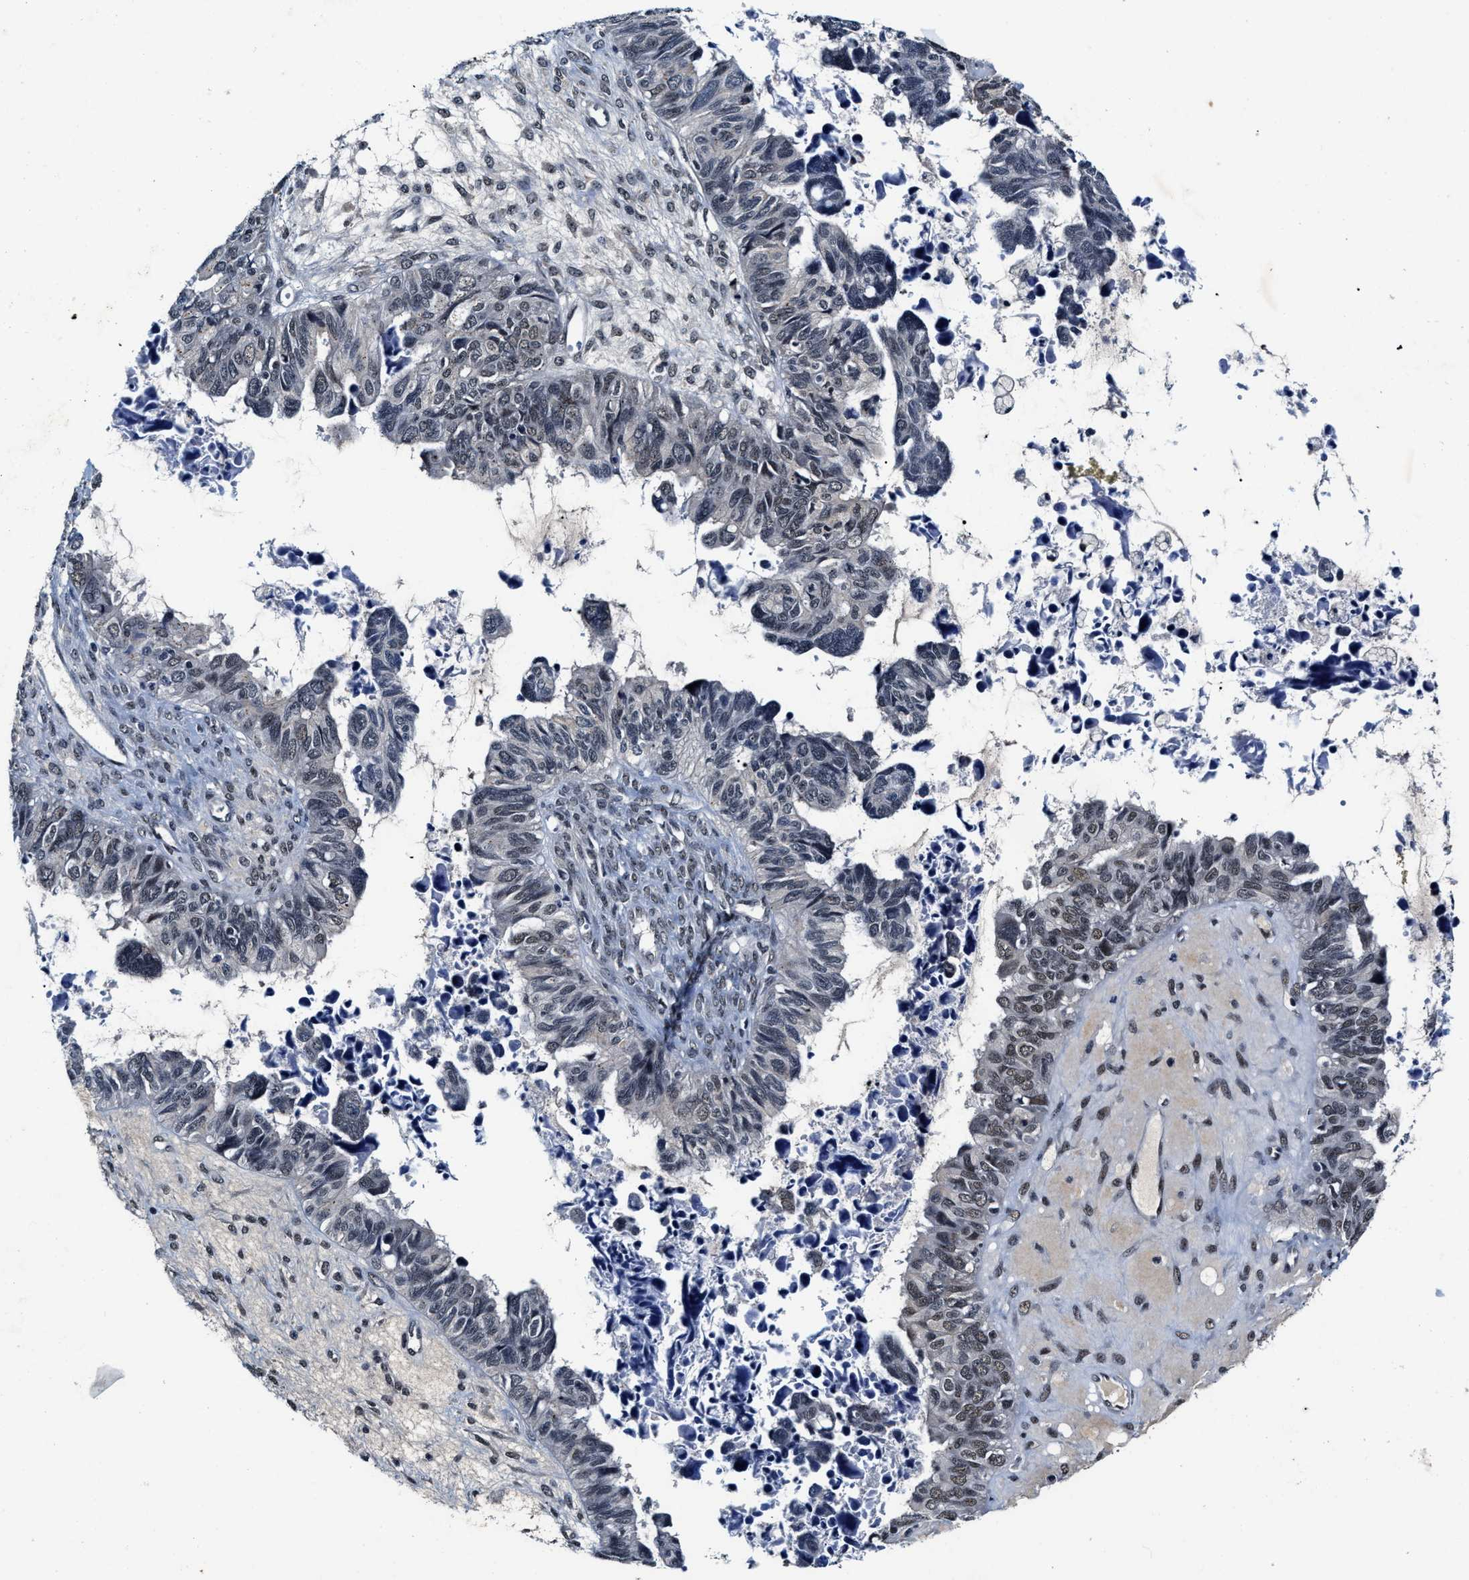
{"staining": {"intensity": "weak", "quantity": "25%-75%", "location": "nuclear"}, "tissue": "ovarian cancer", "cell_type": "Tumor cells", "image_type": "cancer", "snomed": [{"axis": "morphology", "description": "Cystadenocarcinoma, serous, NOS"}, {"axis": "topography", "description": "Ovary"}], "caption": "Immunohistochemical staining of serous cystadenocarcinoma (ovarian) shows weak nuclear protein positivity in approximately 25%-75% of tumor cells. Using DAB (brown) and hematoxylin (blue) stains, captured at high magnification using brightfield microscopy.", "gene": "INIP", "patient": {"sex": "female", "age": 79}}